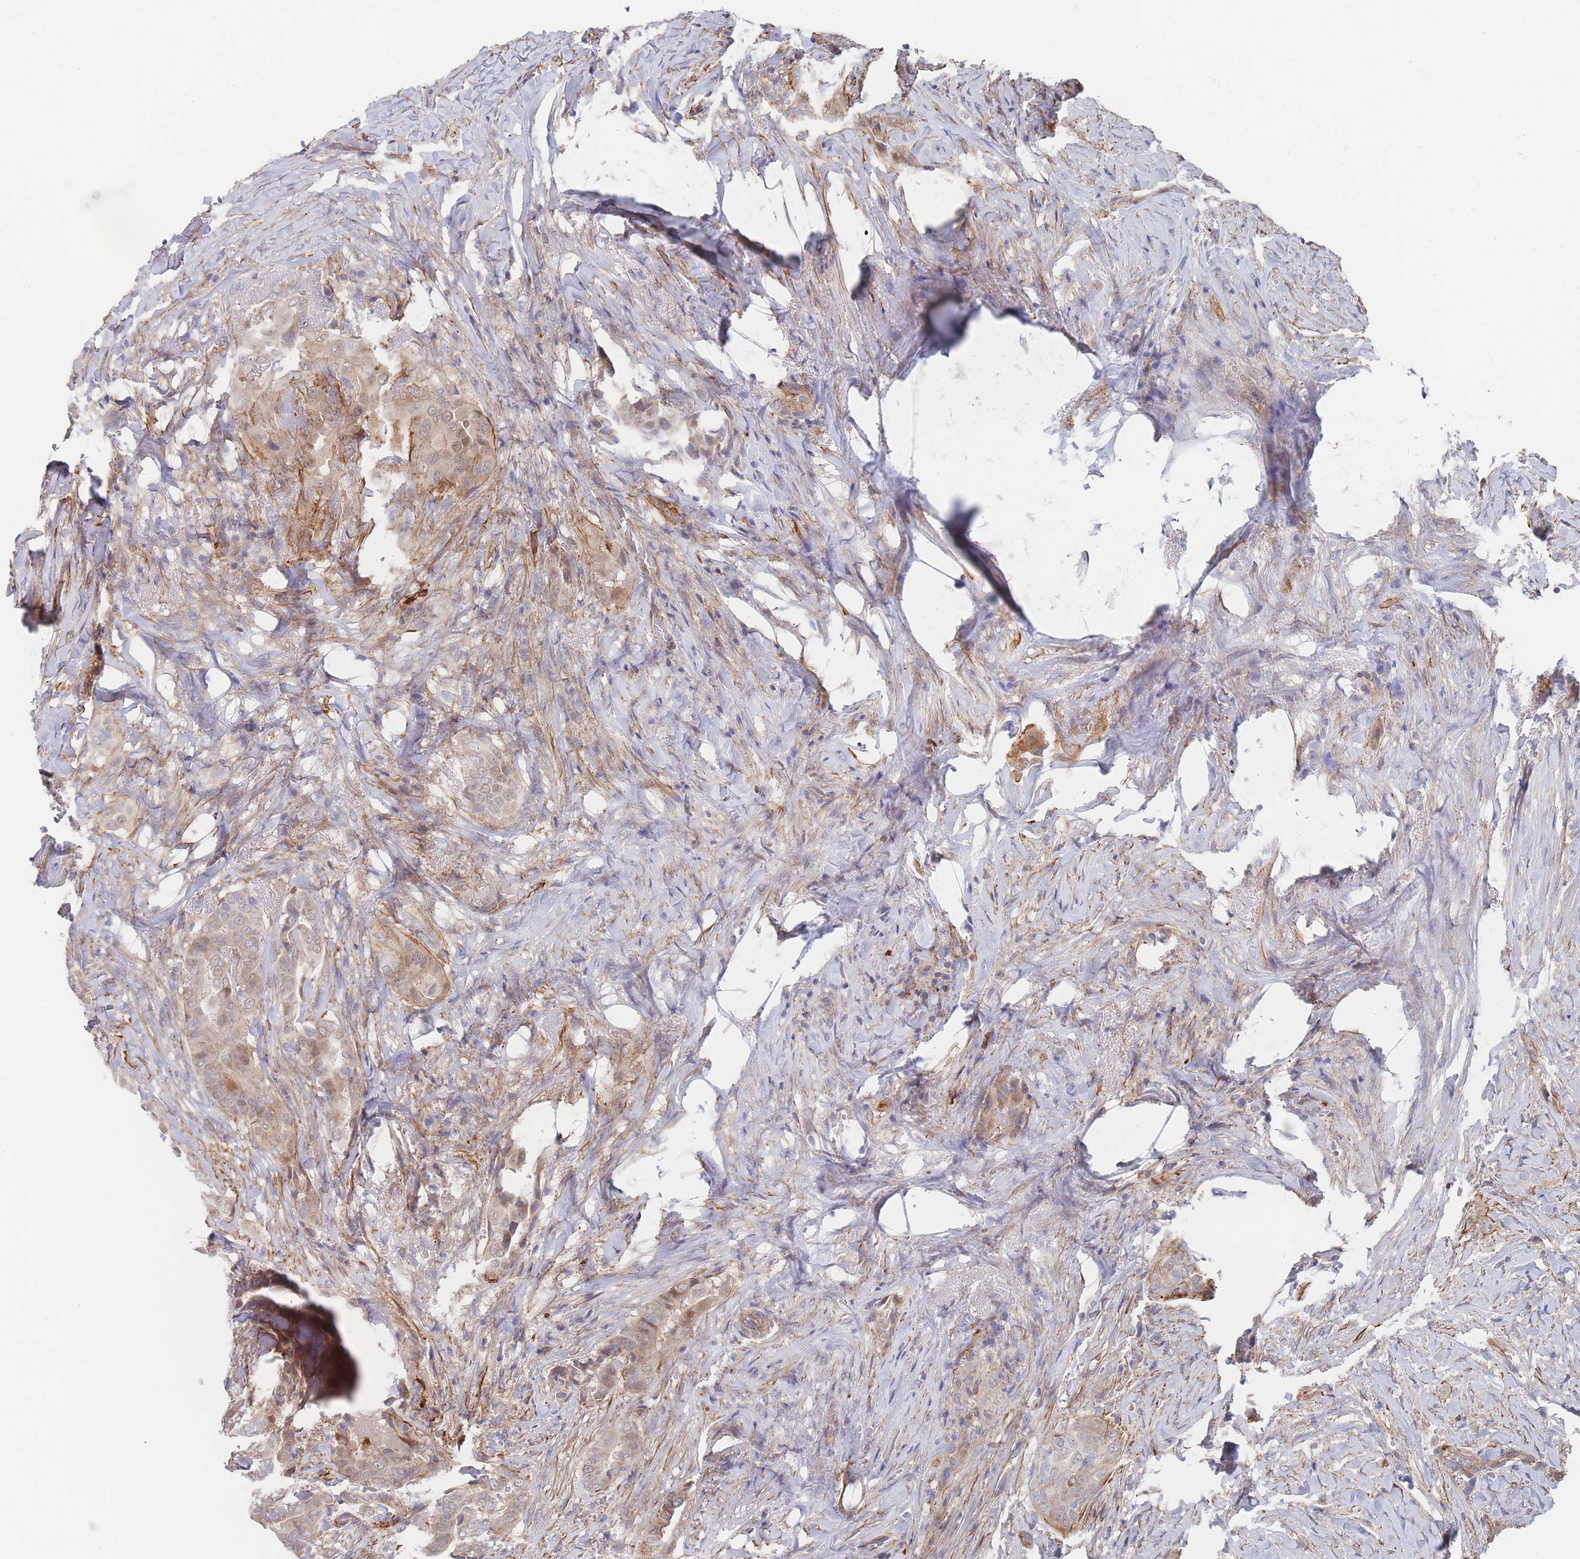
{"staining": {"intensity": "weak", "quantity": ">75%", "location": "cytoplasmic/membranous"}, "tissue": "thyroid cancer", "cell_type": "Tumor cells", "image_type": "cancer", "snomed": [{"axis": "morphology", "description": "Papillary adenocarcinoma, NOS"}, {"axis": "topography", "description": "Thyroid gland"}], "caption": "The micrograph shows a brown stain indicating the presence of a protein in the cytoplasmic/membranous of tumor cells in thyroid papillary adenocarcinoma.", "gene": "G6PC1", "patient": {"sex": "male", "age": 61}}